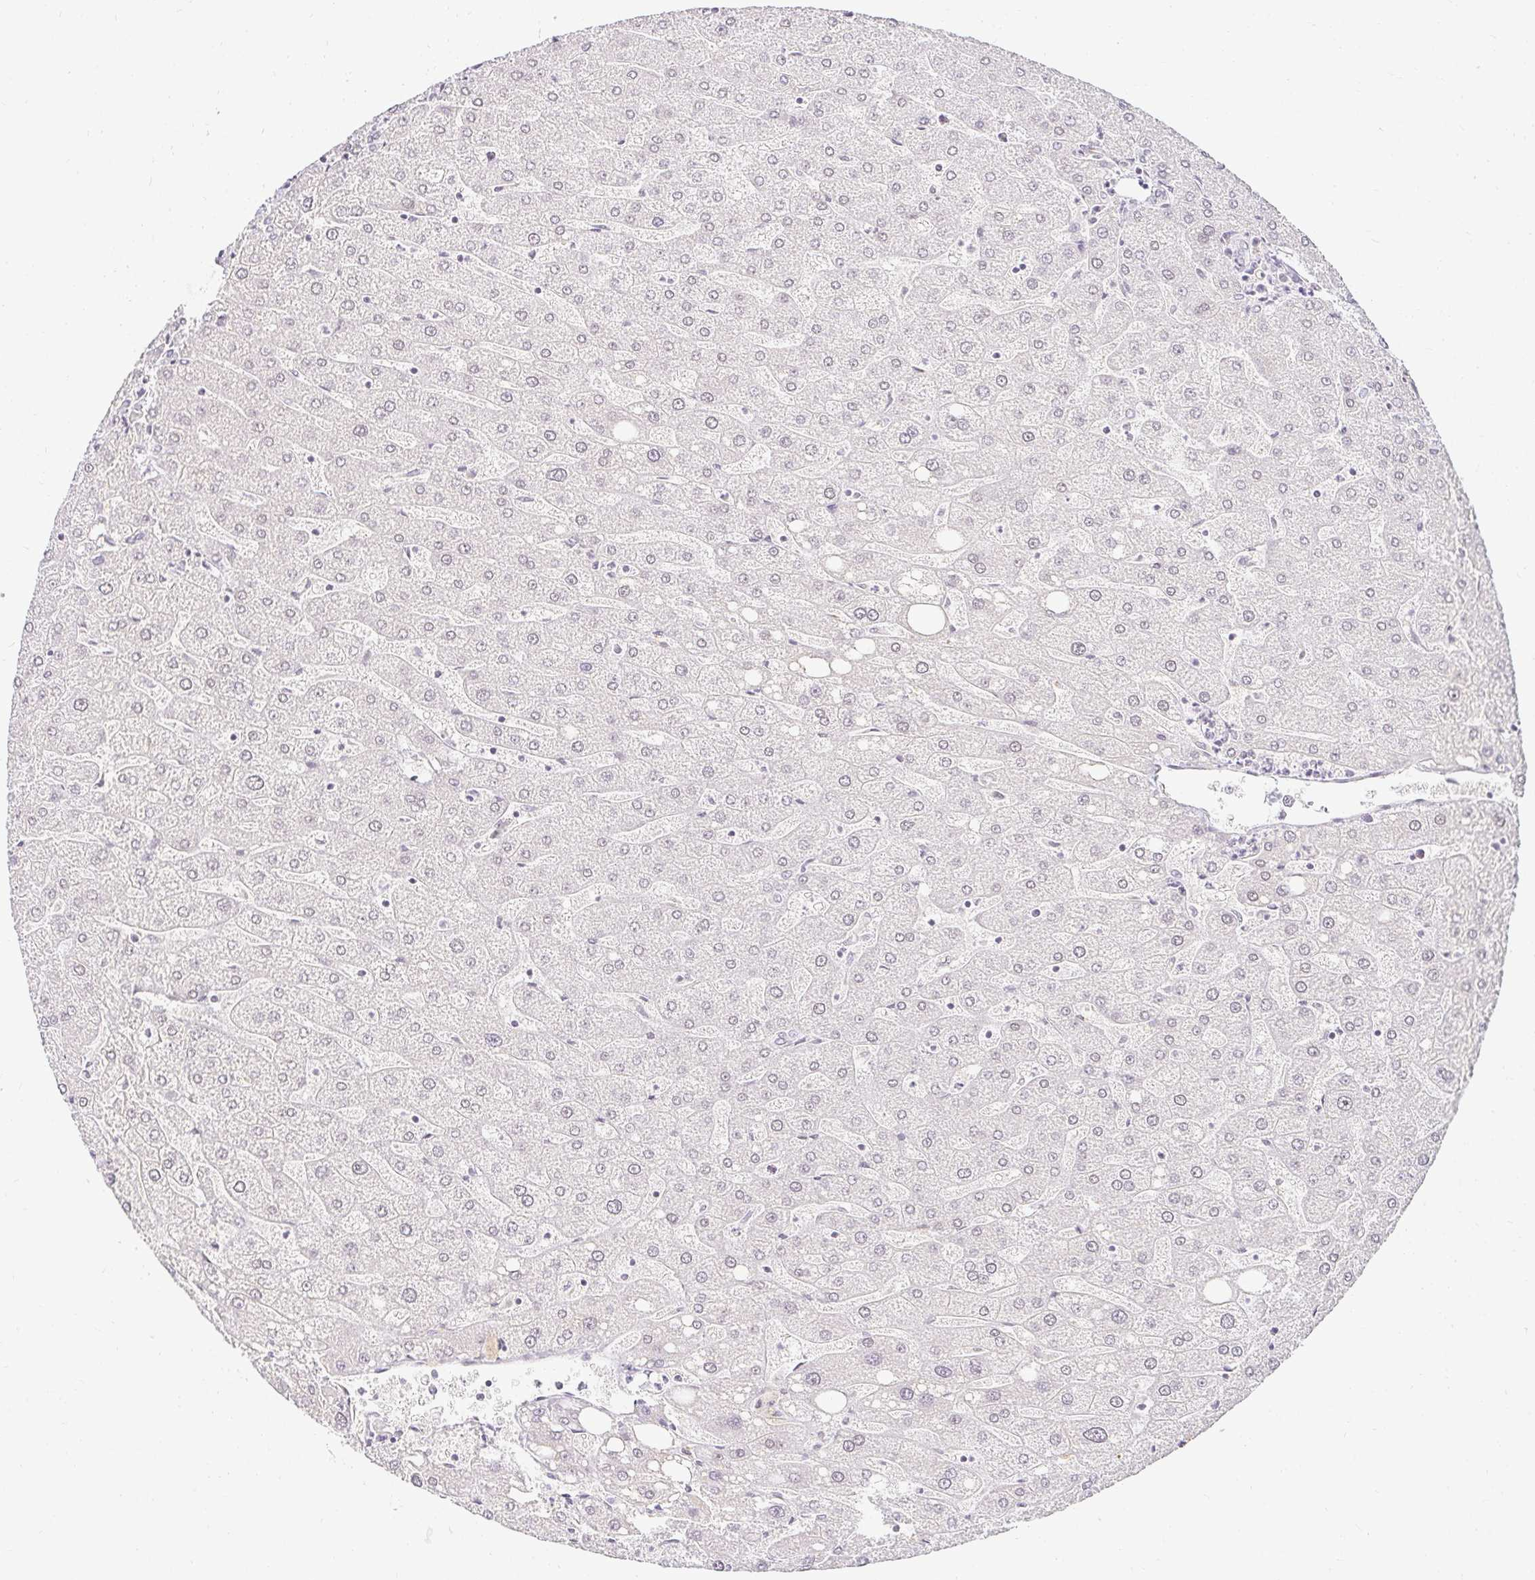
{"staining": {"intensity": "negative", "quantity": "none", "location": "none"}, "tissue": "liver", "cell_type": "Cholangiocytes", "image_type": "normal", "snomed": [{"axis": "morphology", "description": "Normal tissue, NOS"}, {"axis": "topography", "description": "Liver"}], "caption": "Immunohistochemistry image of unremarkable human liver stained for a protein (brown), which exhibits no staining in cholangiocytes.", "gene": "ACAN", "patient": {"sex": "male", "age": 67}}